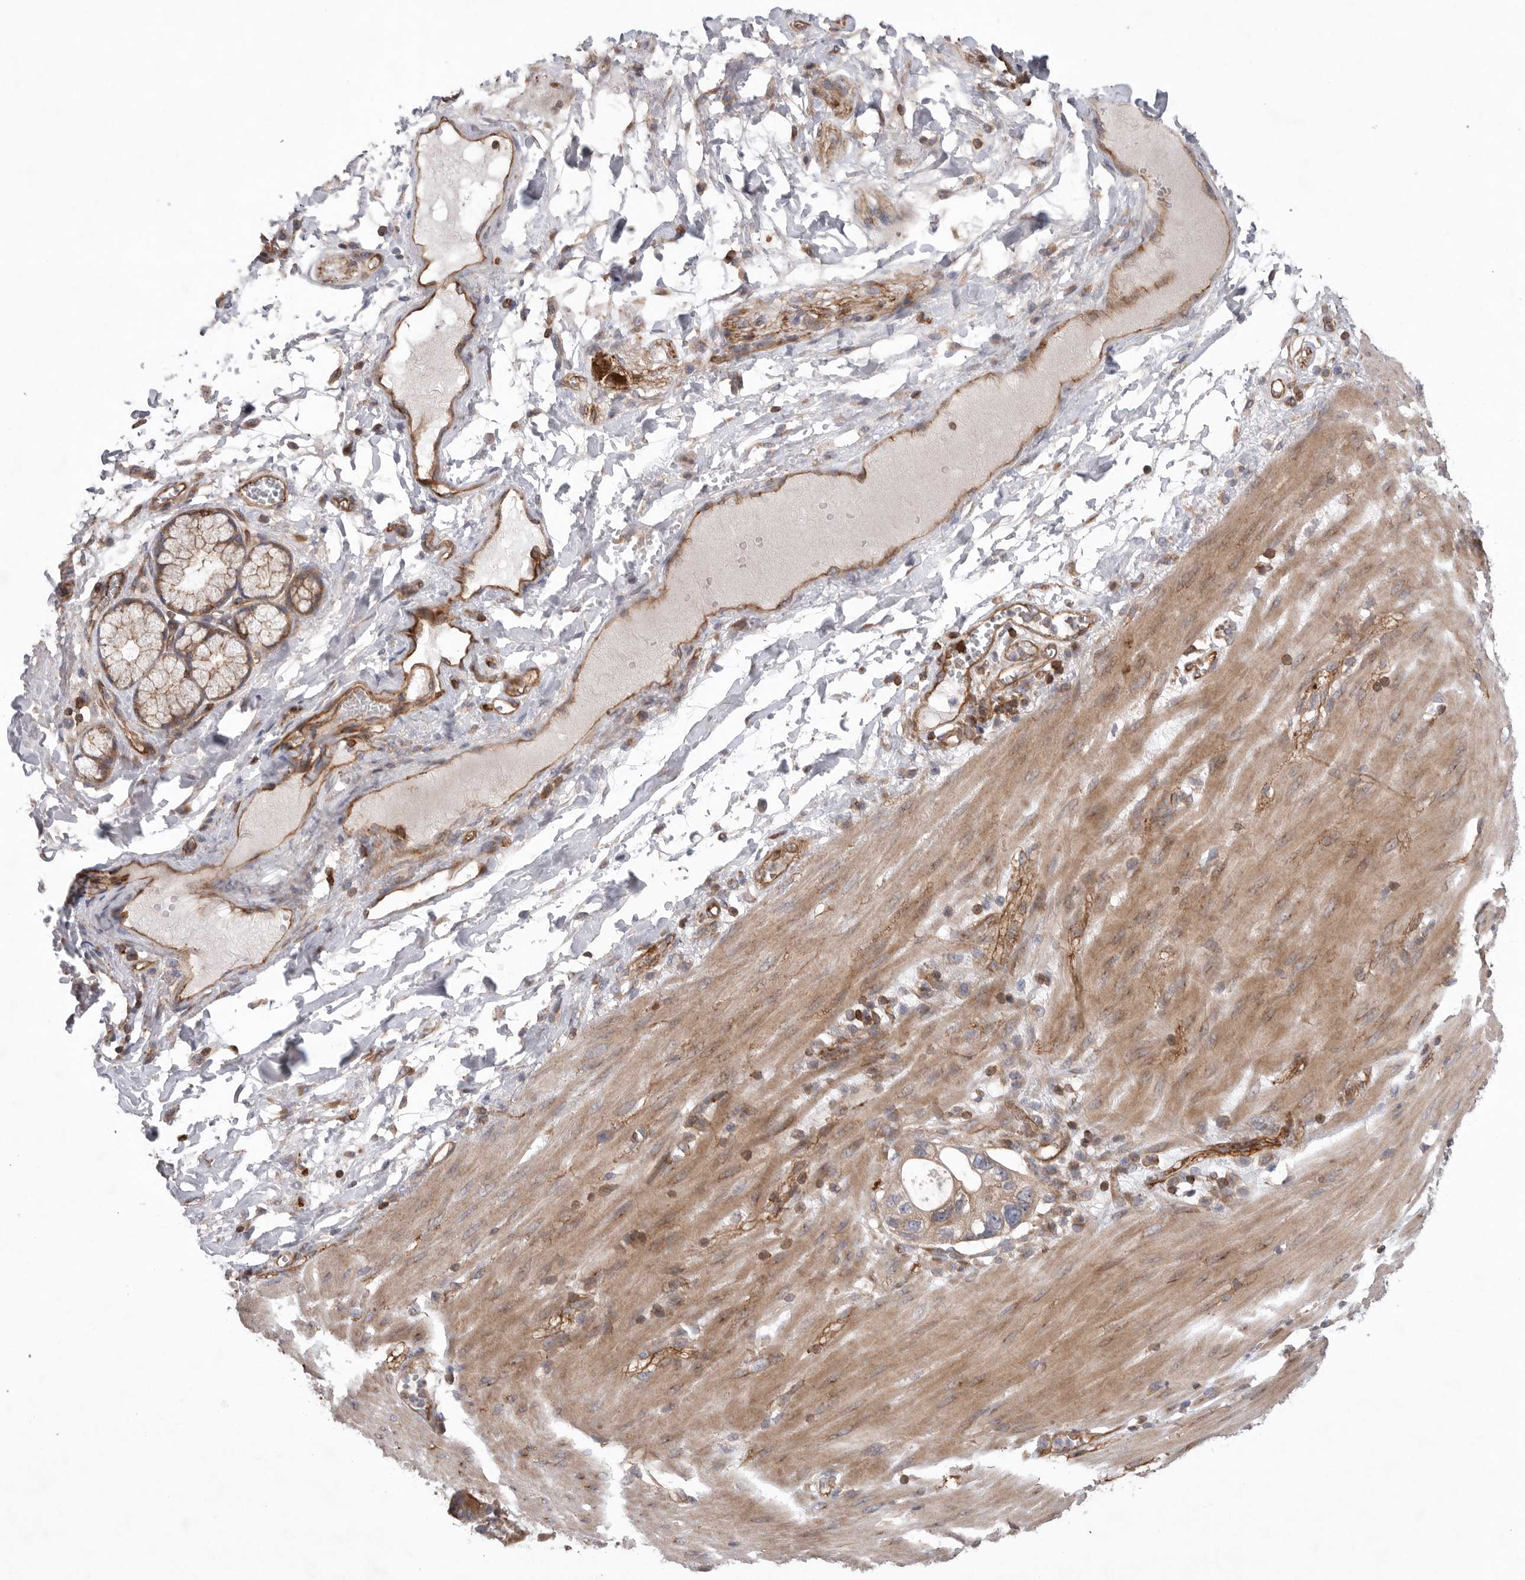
{"staining": {"intensity": "weak", "quantity": ">75%", "location": "cytoplasmic/membranous"}, "tissue": "stomach cancer", "cell_type": "Tumor cells", "image_type": "cancer", "snomed": [{"axis": "morphology", "description": "Adenocarcinoma, NOS"}, {"axis": "topography", "description": "Stomach"}, {"axis": "topography", "description": "Stomach, lower"}], "caption": "Adenocarcinoma (stomach) stained with a brown dye reveals weak cytoplasmic/membranous positive expression in approximately >75% of tumor cells.", "gene": "PRKCH", "patient": {"sex": "female", "age": 48}}